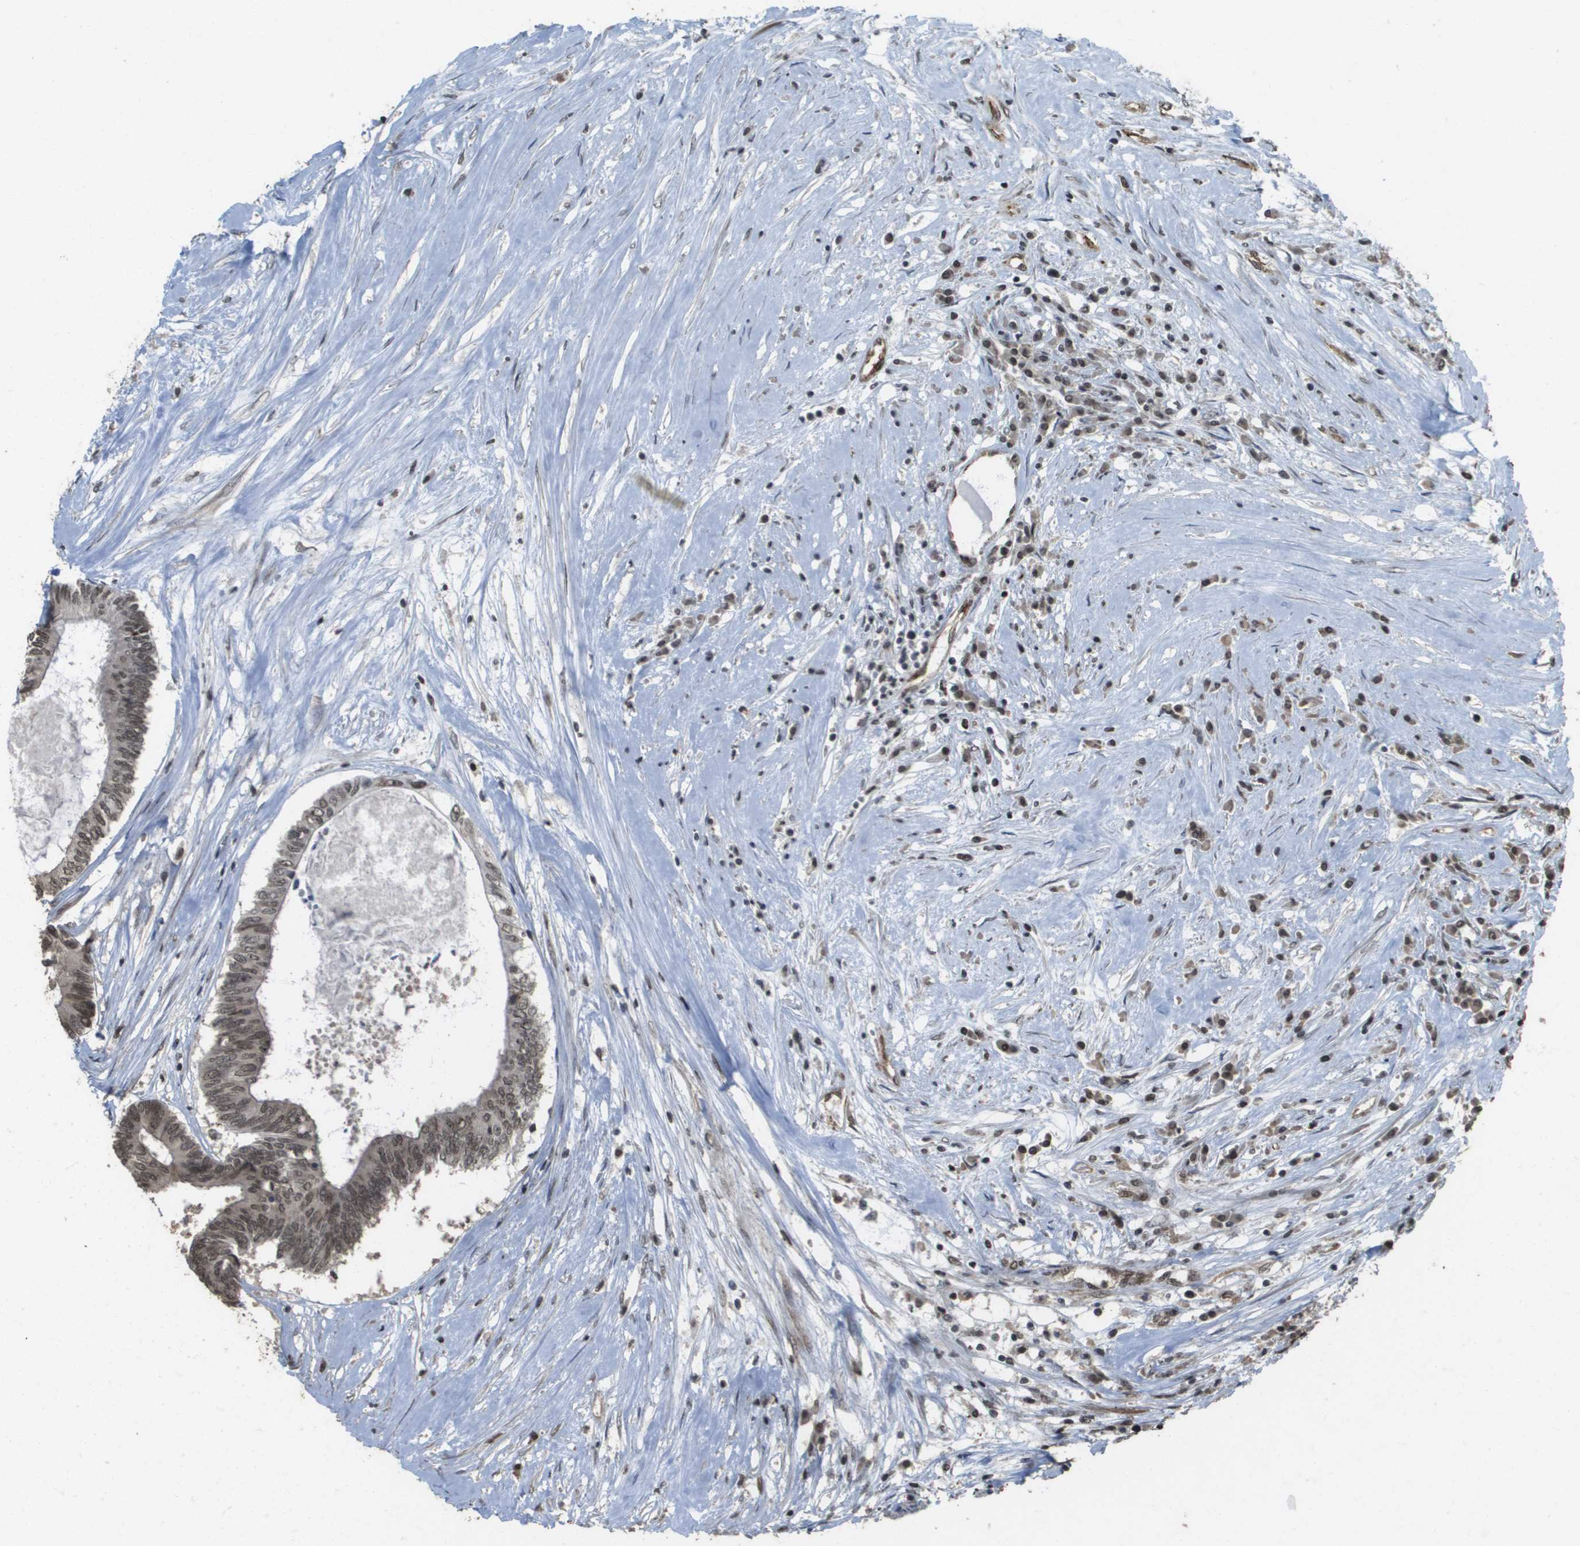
{"staining": {"intensity": "weak", "quantity": ">75%", "location": "nuclear"}, "tissue": "colorectal cancer", "cell_type": "Tumor cells", "image_type": "cancer", "snomed": [{"axis": "morphology", "description": "Adenocarcinoma, NOS"}, {"axis": "topography", "description": "Rectum"}], "caption": "Immunohistochemistry (IHC) photomicrograph of neoplastic tissue: colorectal adenocarcinoma stained using immunohistochemistry (IHC) shows low levels of weak protein expression localized specifically in the nuclear of tumor cells, appearing as a nuclear brown color.", "gene": "KAT5", "patient": {"sex": "male", "age": 63}}